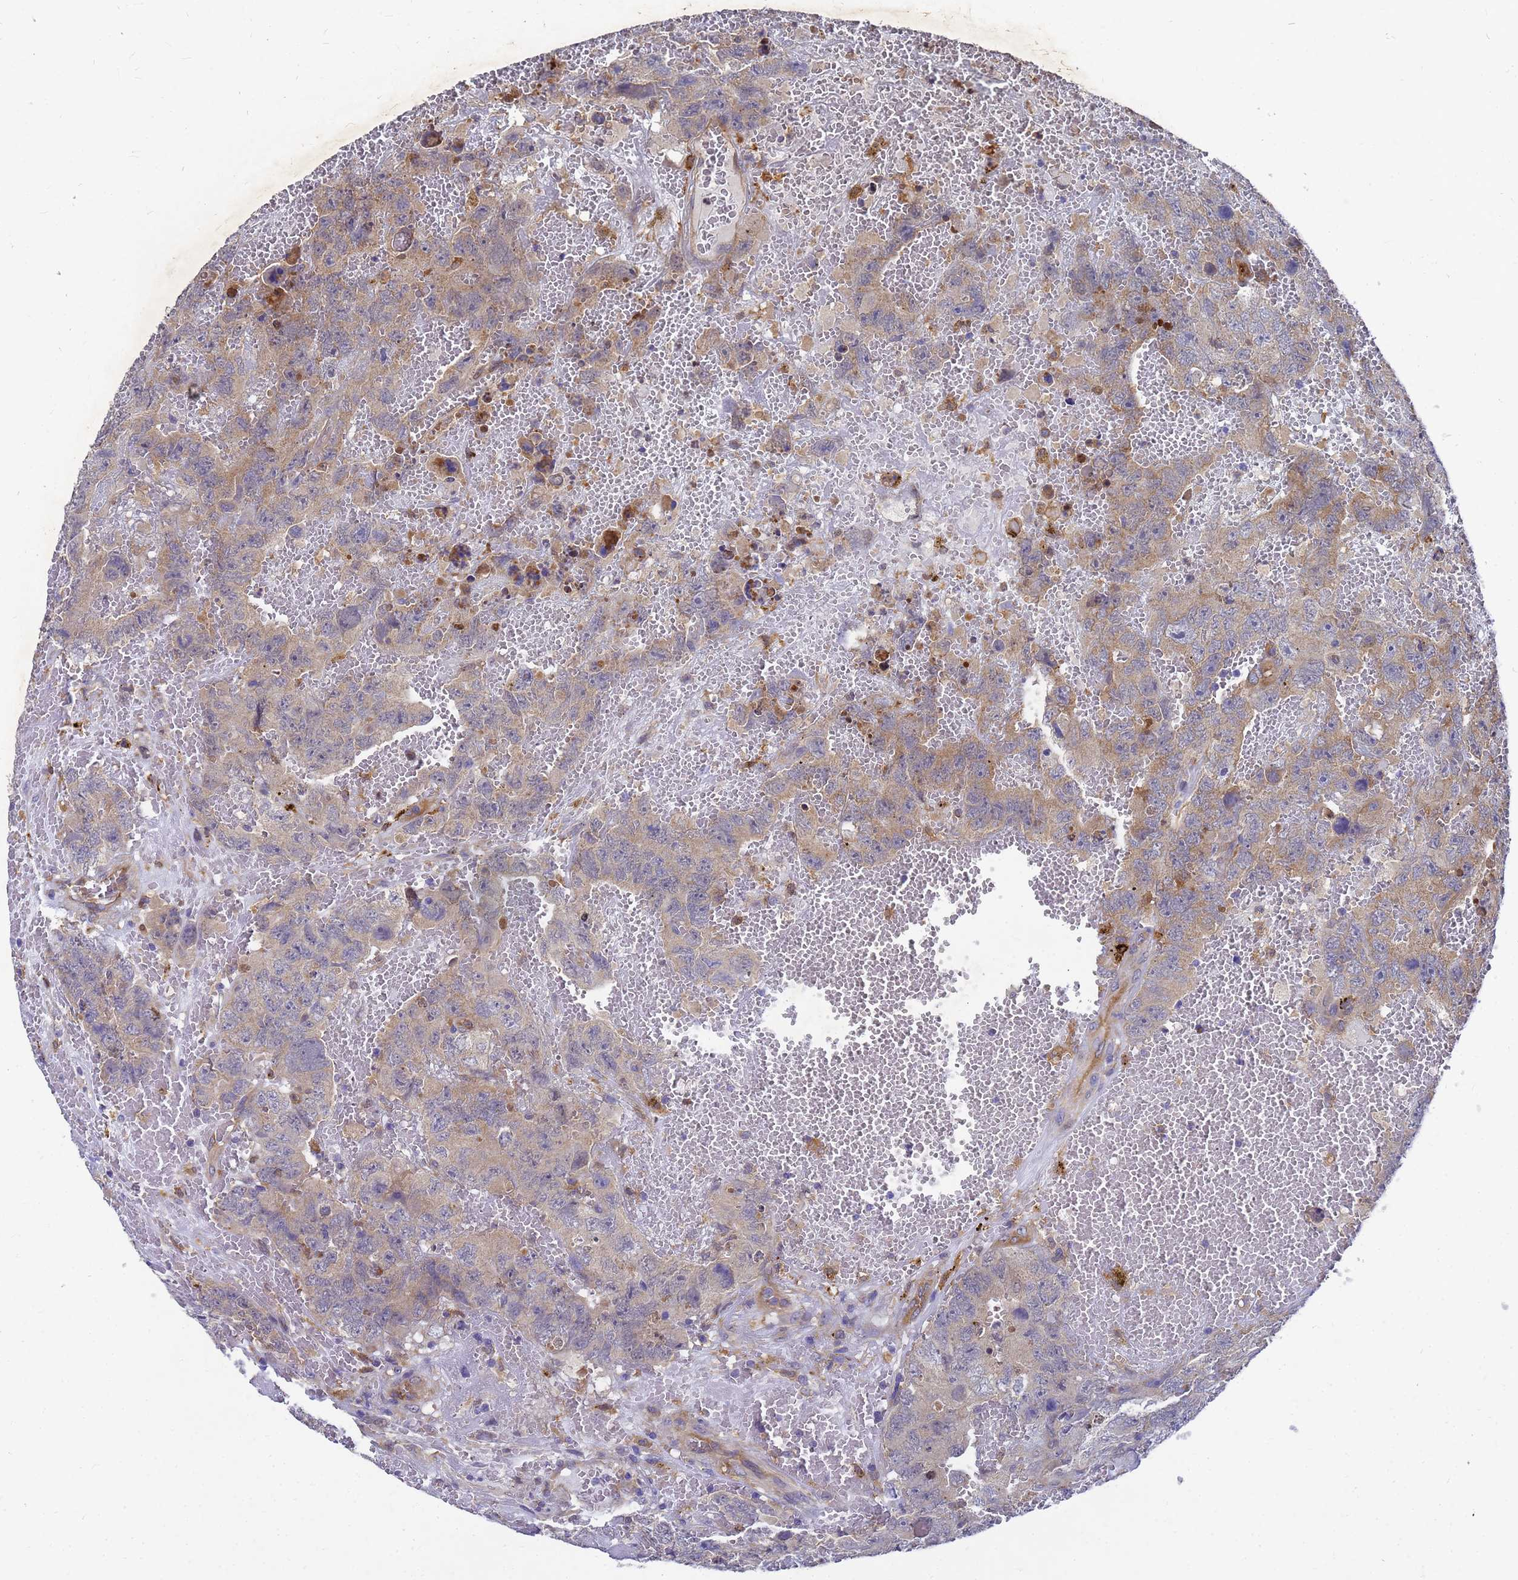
{"staining": {"intensity": "weak", "quantity": "25%-75%", "location": "cytoplasmic/membranous"}, "tissue": "testis cancer", "cell_type": "Tumor cells", "image_type": "cancer", "snomed": [{"axis": "morphology", "description": "Carcinoma, Embryonal, NOS"}, {"axis": "topography", "description": "Testis"}], "caption": "Testis cancer was stained to show a protein in brown. There is low levels of weak cytoplasmic/membranous staining in about 25%-75% of tumor cells.", "gene": "SLC35E2B", "patient": {"sex": "male", "age": 45}}